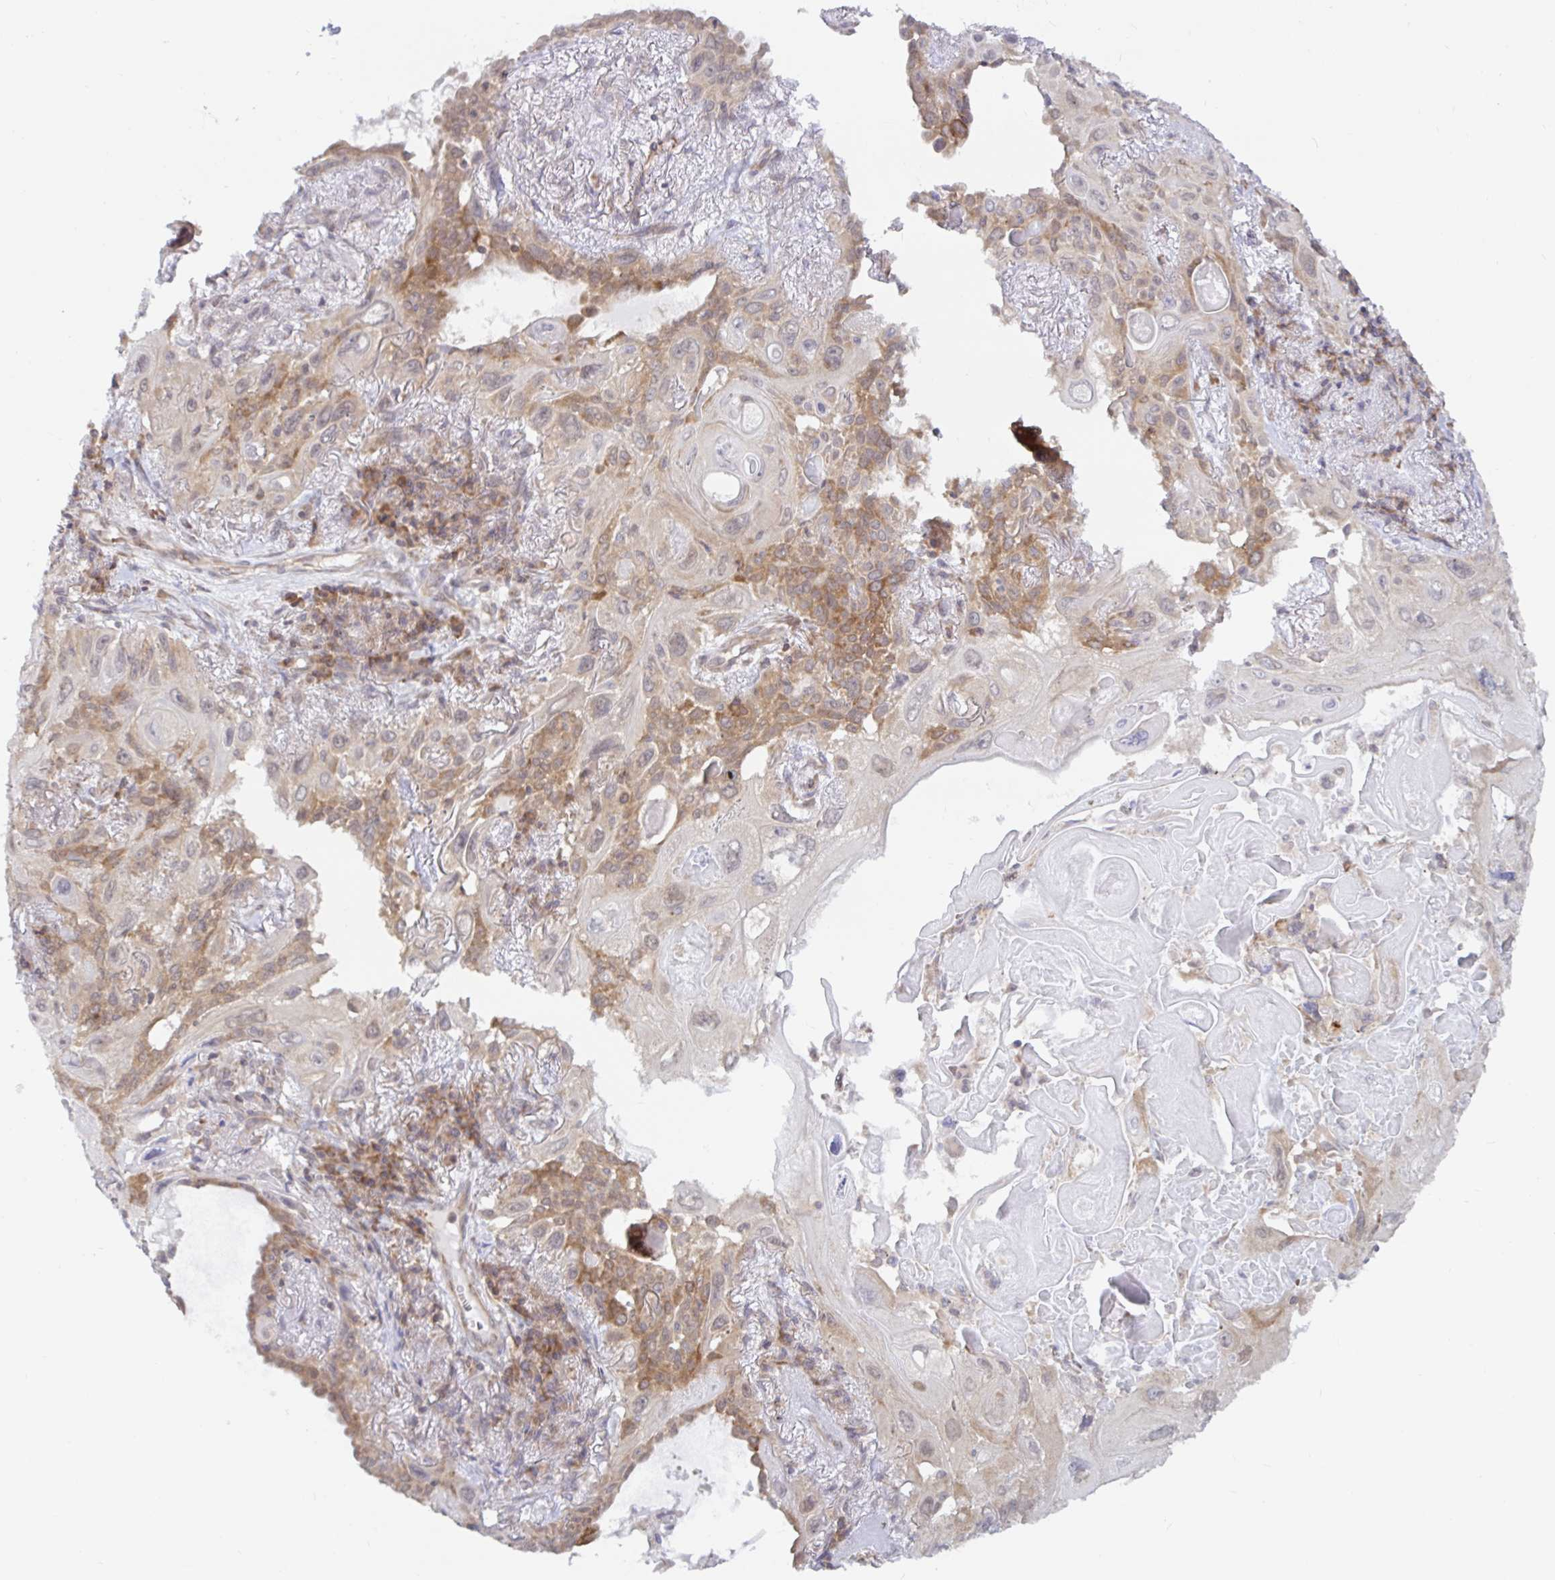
{"staining": {"intensity": "weak", "quantity": "25%-75%", "location": "cytoplasmic/membranous"}, "tissue": "lung cancer", "cell_type": "Tumor cells", "image_type": "cancer", "snomed": [{"axis": "morphology", "description": "Squamous cell carcinoma, NOS"}, {"axis": "topography", "description": "Lung"}], "caption": "Lung cancer (squamous cell carcinoma) stained with DAB immunohistochemistry reveals low levels of weak cytoplasmic/membranous staining in about 25%-75% of tumor cells. (DAB (3,3'-diaminobenzidine) = brown stain, brightfield microscopy at high magnification).", "gene": "LARP1", "patient": {"sex": "male", "age": 79}}